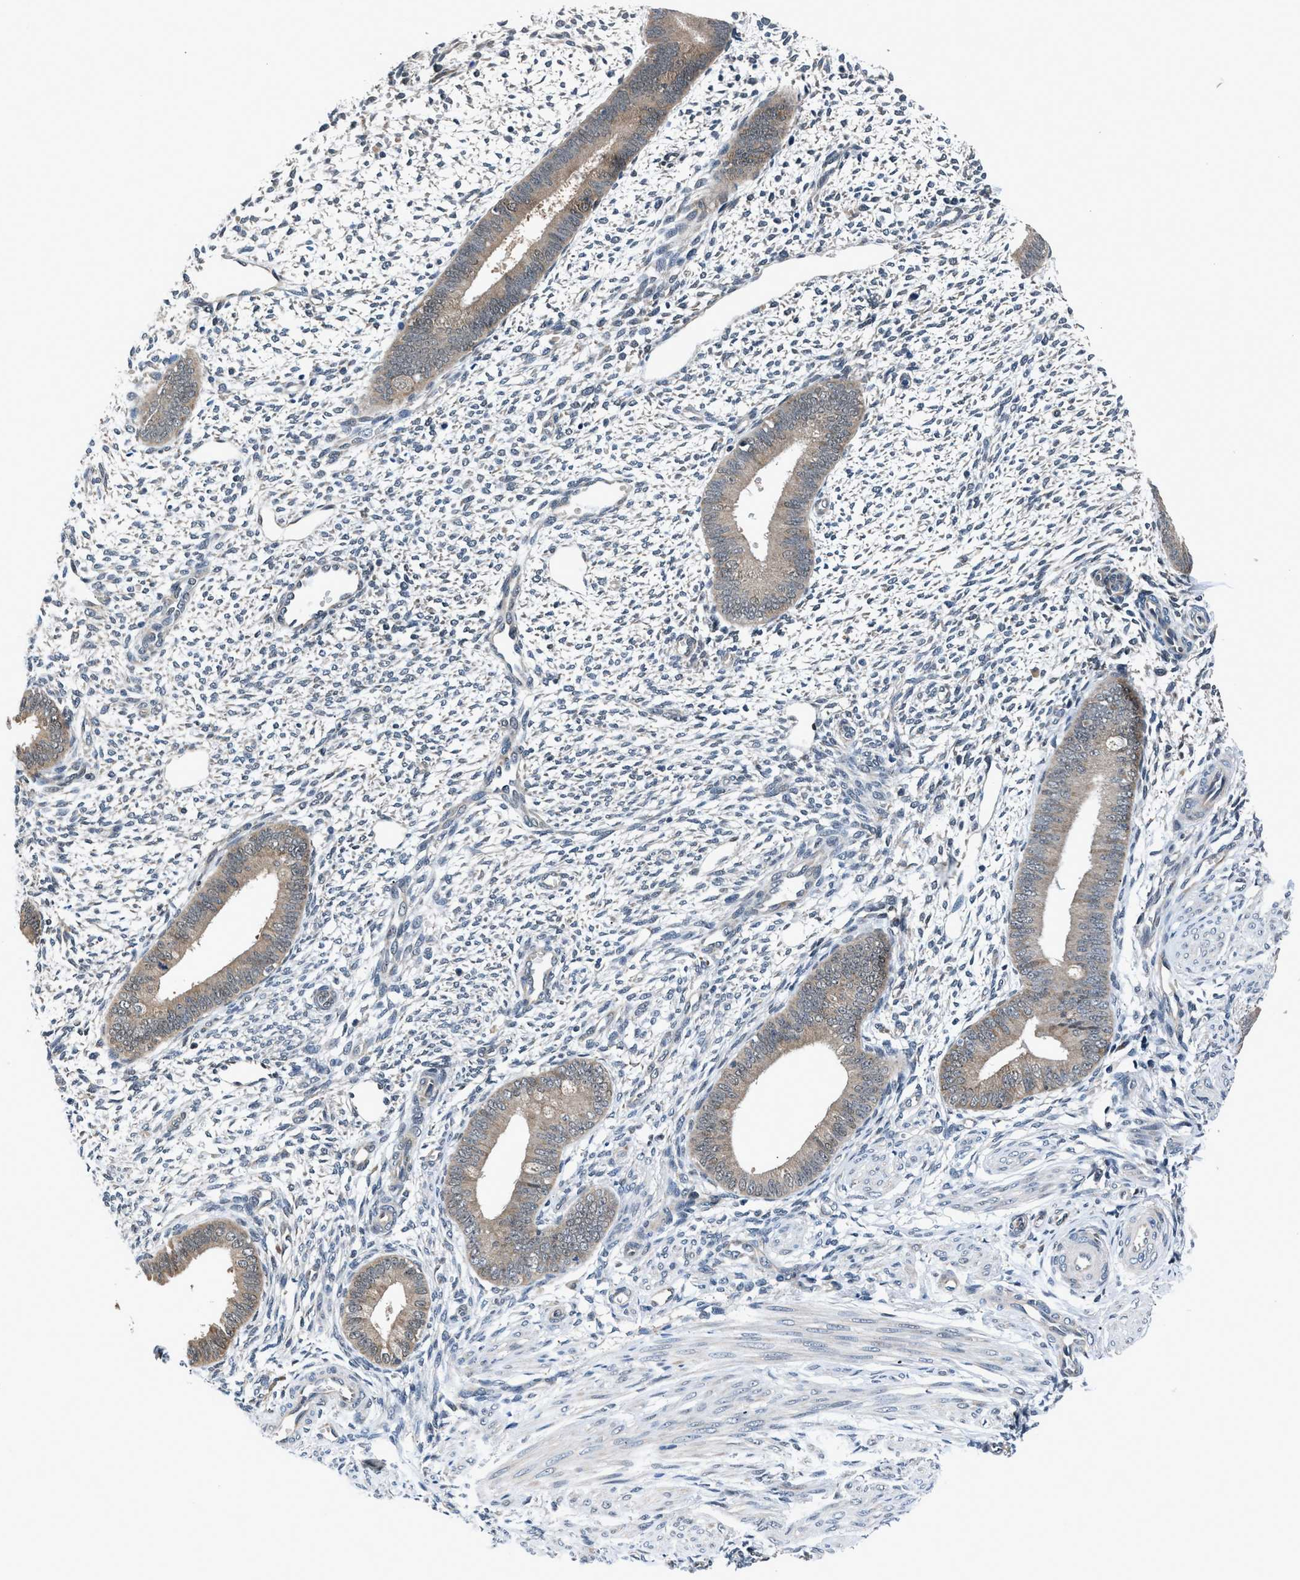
{"staining": {"intensity": "weak", "quantity": "<25%", "location": "cytoplasmic/membranous"}, "tissue": "endometrium", "cell_type": "Cells in endometrial stroma", "image_type": "normal", "snomed": [{"axis": "morphology", "description": "Normal tissue, NOS"}, {"axis": "topography", "description": "Endometrium"}], "caption": "High power microscopy histopathology image of an immunohistochemistry image of normal endometrium, revealing no significant expression in cells in endometrial stroma.", "gene": "PRPSAP2", "patient": {"sex": "female", "age": 46}}